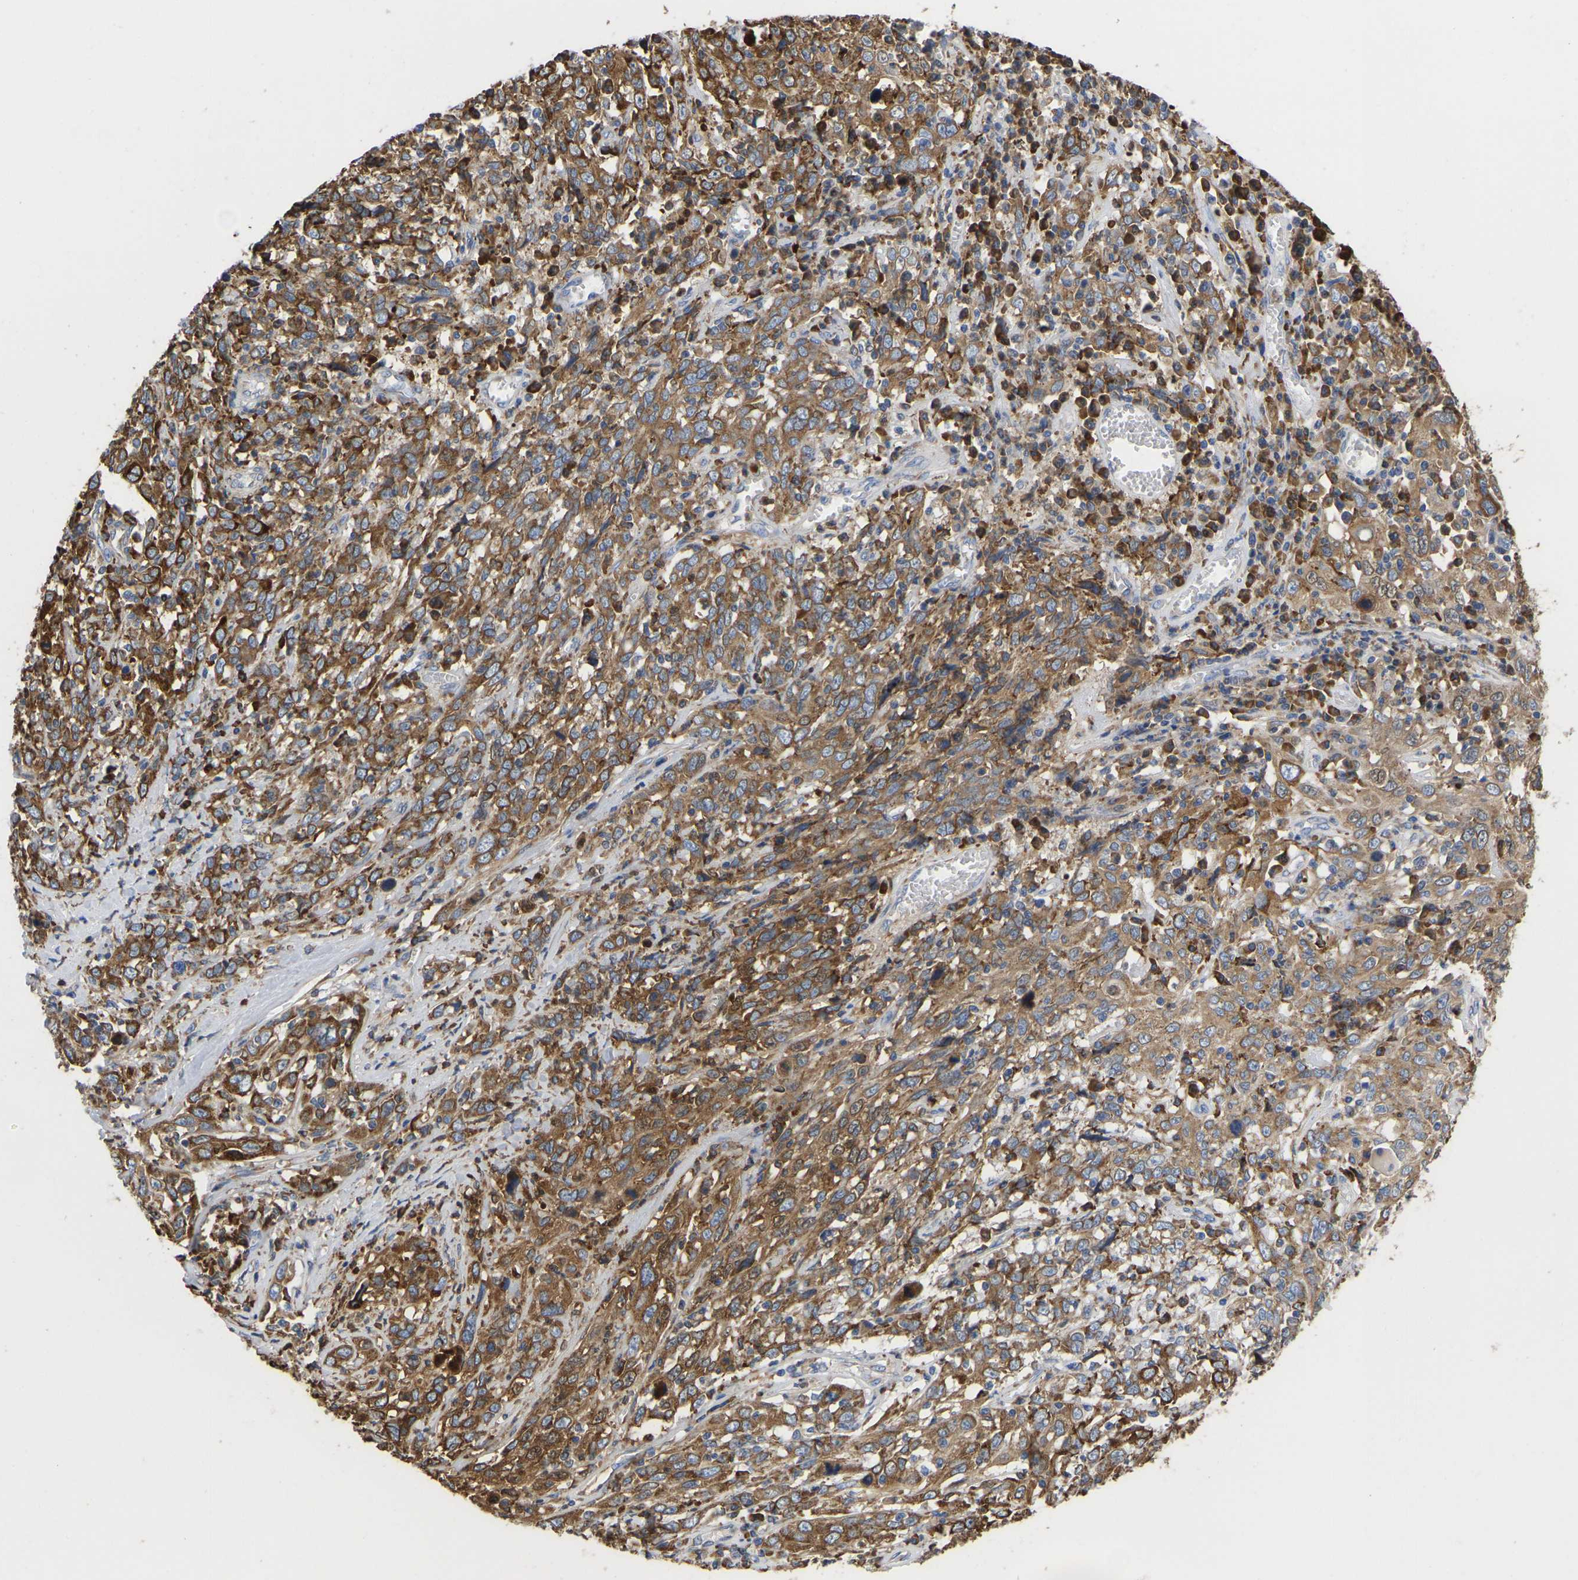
{"staining": {"intensity": "moderate", "quantity": ">75%", "location": "cytoplasmic/membranous"}, "tissue": "cervical cancer", "cell_type": "Tumor cells", "image_type": "cancer", "snomed": [{"axis": "morphology", "description": "Squamous cell carcinoma, NOS"}, {"axis": "topography", "description": "Cervix"}], "caption": "This is a histology image of immunohistochemistry staining of cervical squamous cell carcinoma, which shows moderate positivity in the cytoplasmic/membranous of tumor cells.", "gene": "P4HB", "patient": {"sex": "female", "age": 46}}